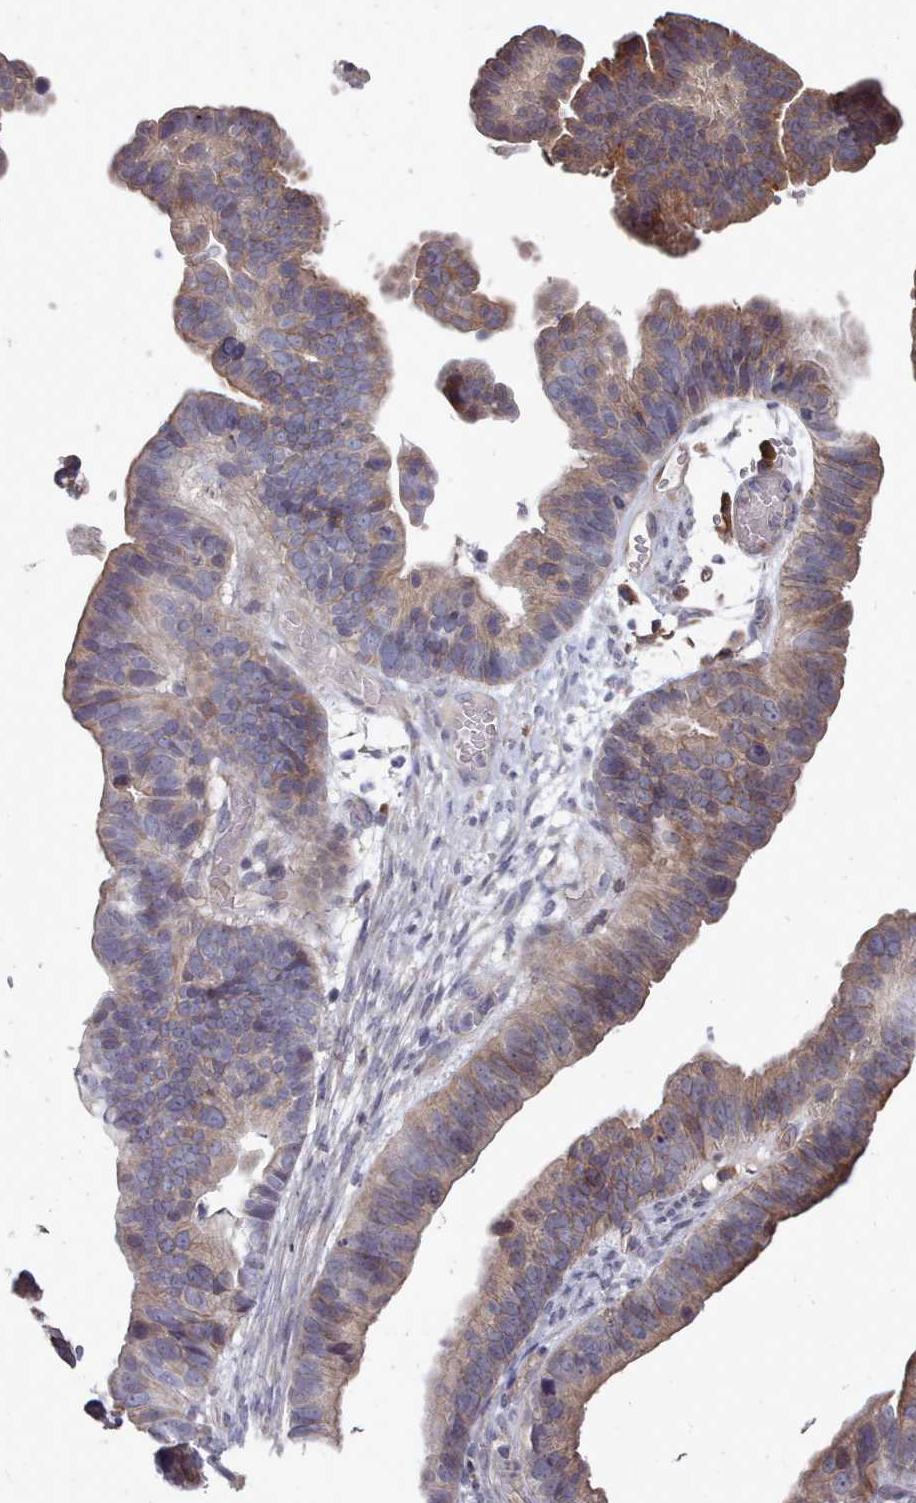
{"staining": {"intensity": "moderate", "quantity": "25%-75%", "location": "cytoplasmic/membranous"}, "tissue": "ovarian cancer", "cell_type": "Tumor cells", "image_type": "cancer", "snomed": [{"axis": "morphology", "description": "Cystadenocarcinoma, serous, NOS"}, {"axis": "topography", "description": "Ovary"}], "caption": "IHC micrograph of human serous cystadenocarcinoma (ovarian) stained for a protein (brown), which exhibits medium levels of moderate cytoplasmic/membranous positivity in approximately 25%-75% of tumor cells.", "gene": "ACKR3", "patient": {"sex": "female", "age": 56}}